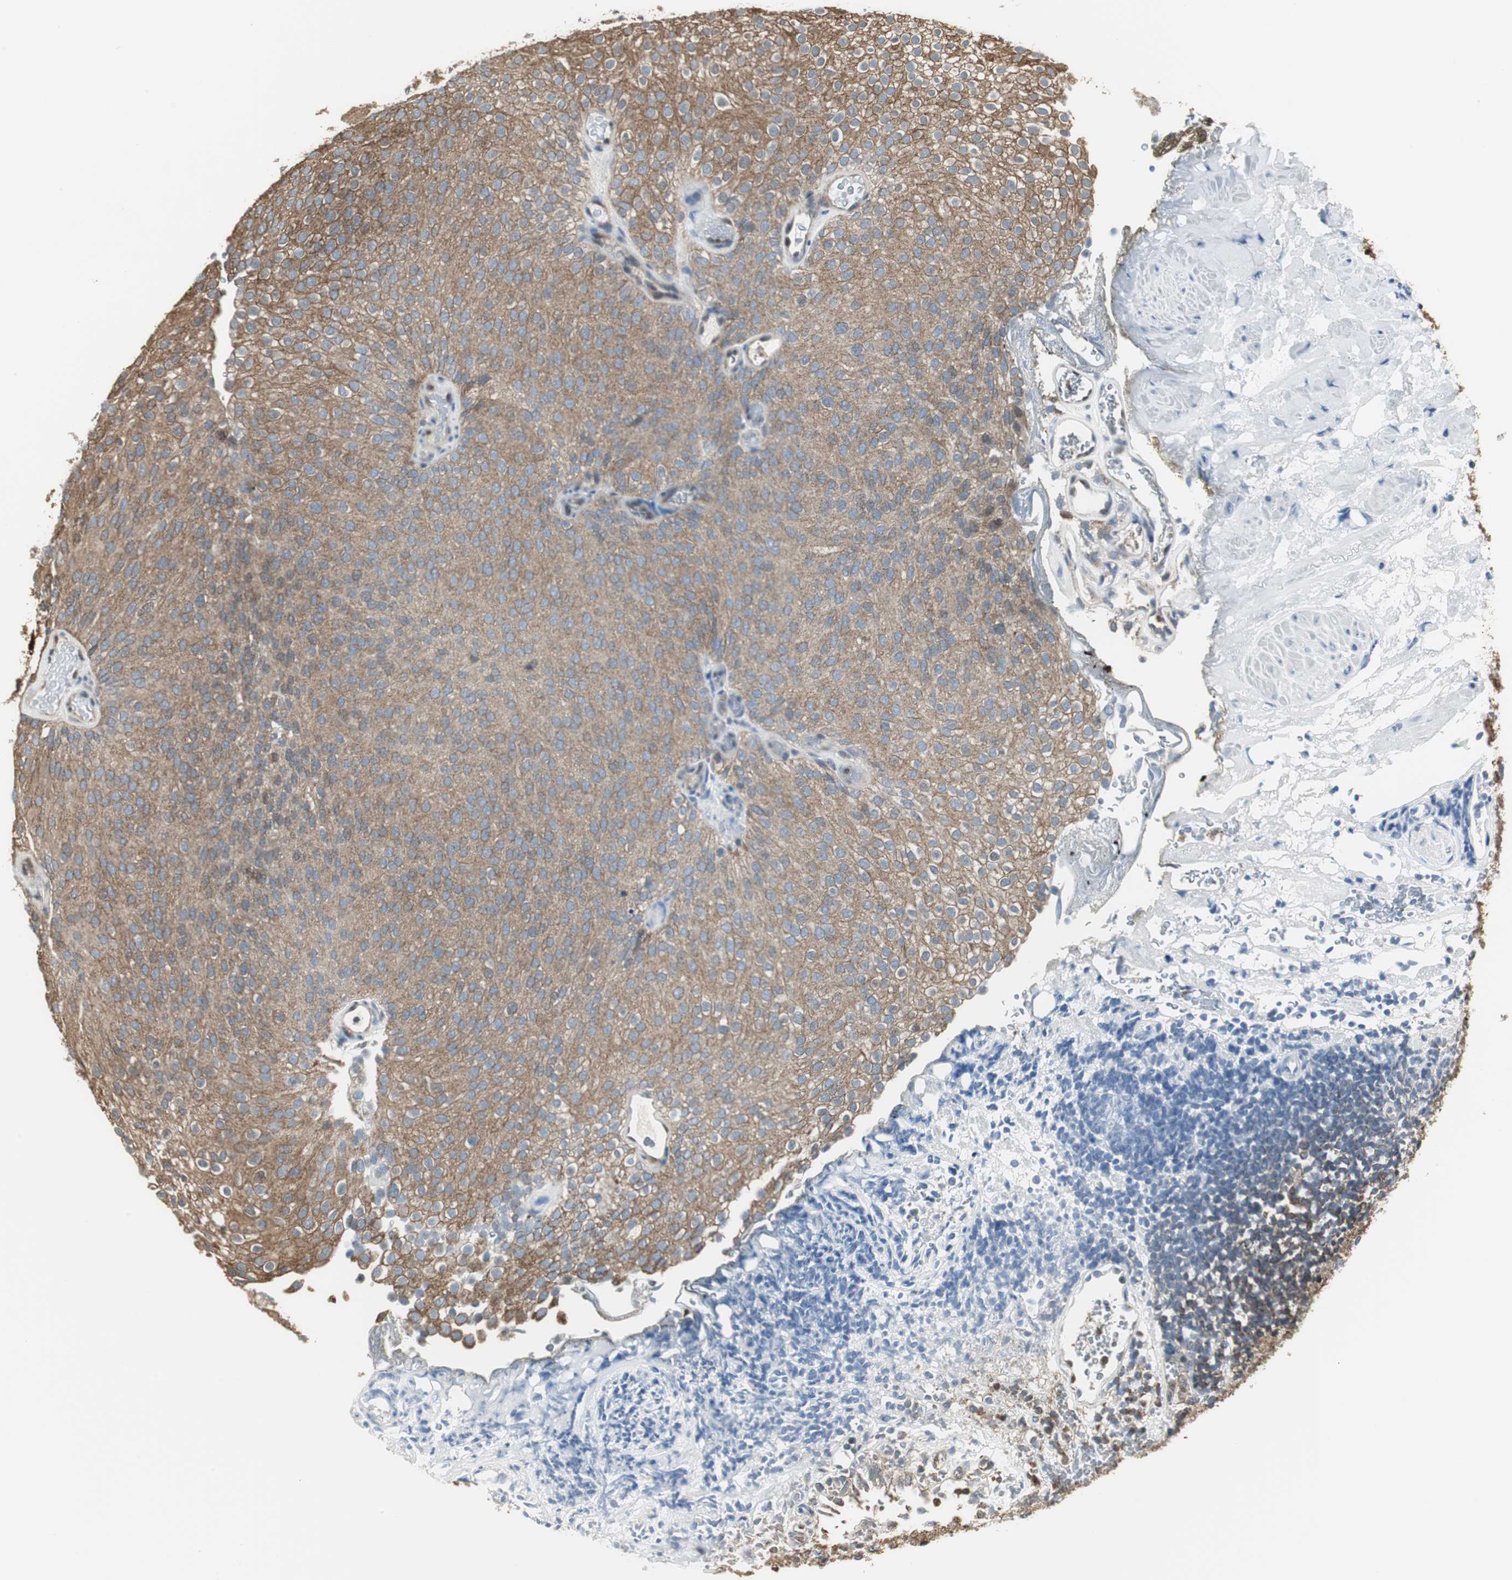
{"staining": {"intensity": "moderate", "quantity": ">75%", "location": "cytoplasmic/membranous"}, "tissue": "urothelial cancer", "cell_type": "Tumor cells", "image_type": "cancer", "snomed": [{"axis": "morphology", "description": "Urothelial carcinoma, Low grade"}, {"axis": "topography", "description": "Urinary bladder"}], "caption": "Urothelial cancer stained with a brown dye displays moderate cytoplasmic/membranous positive staining in approximately >75% of tumor cells.", "gene": "CCT5", "patient": {"sex": "male", "age": 78}}